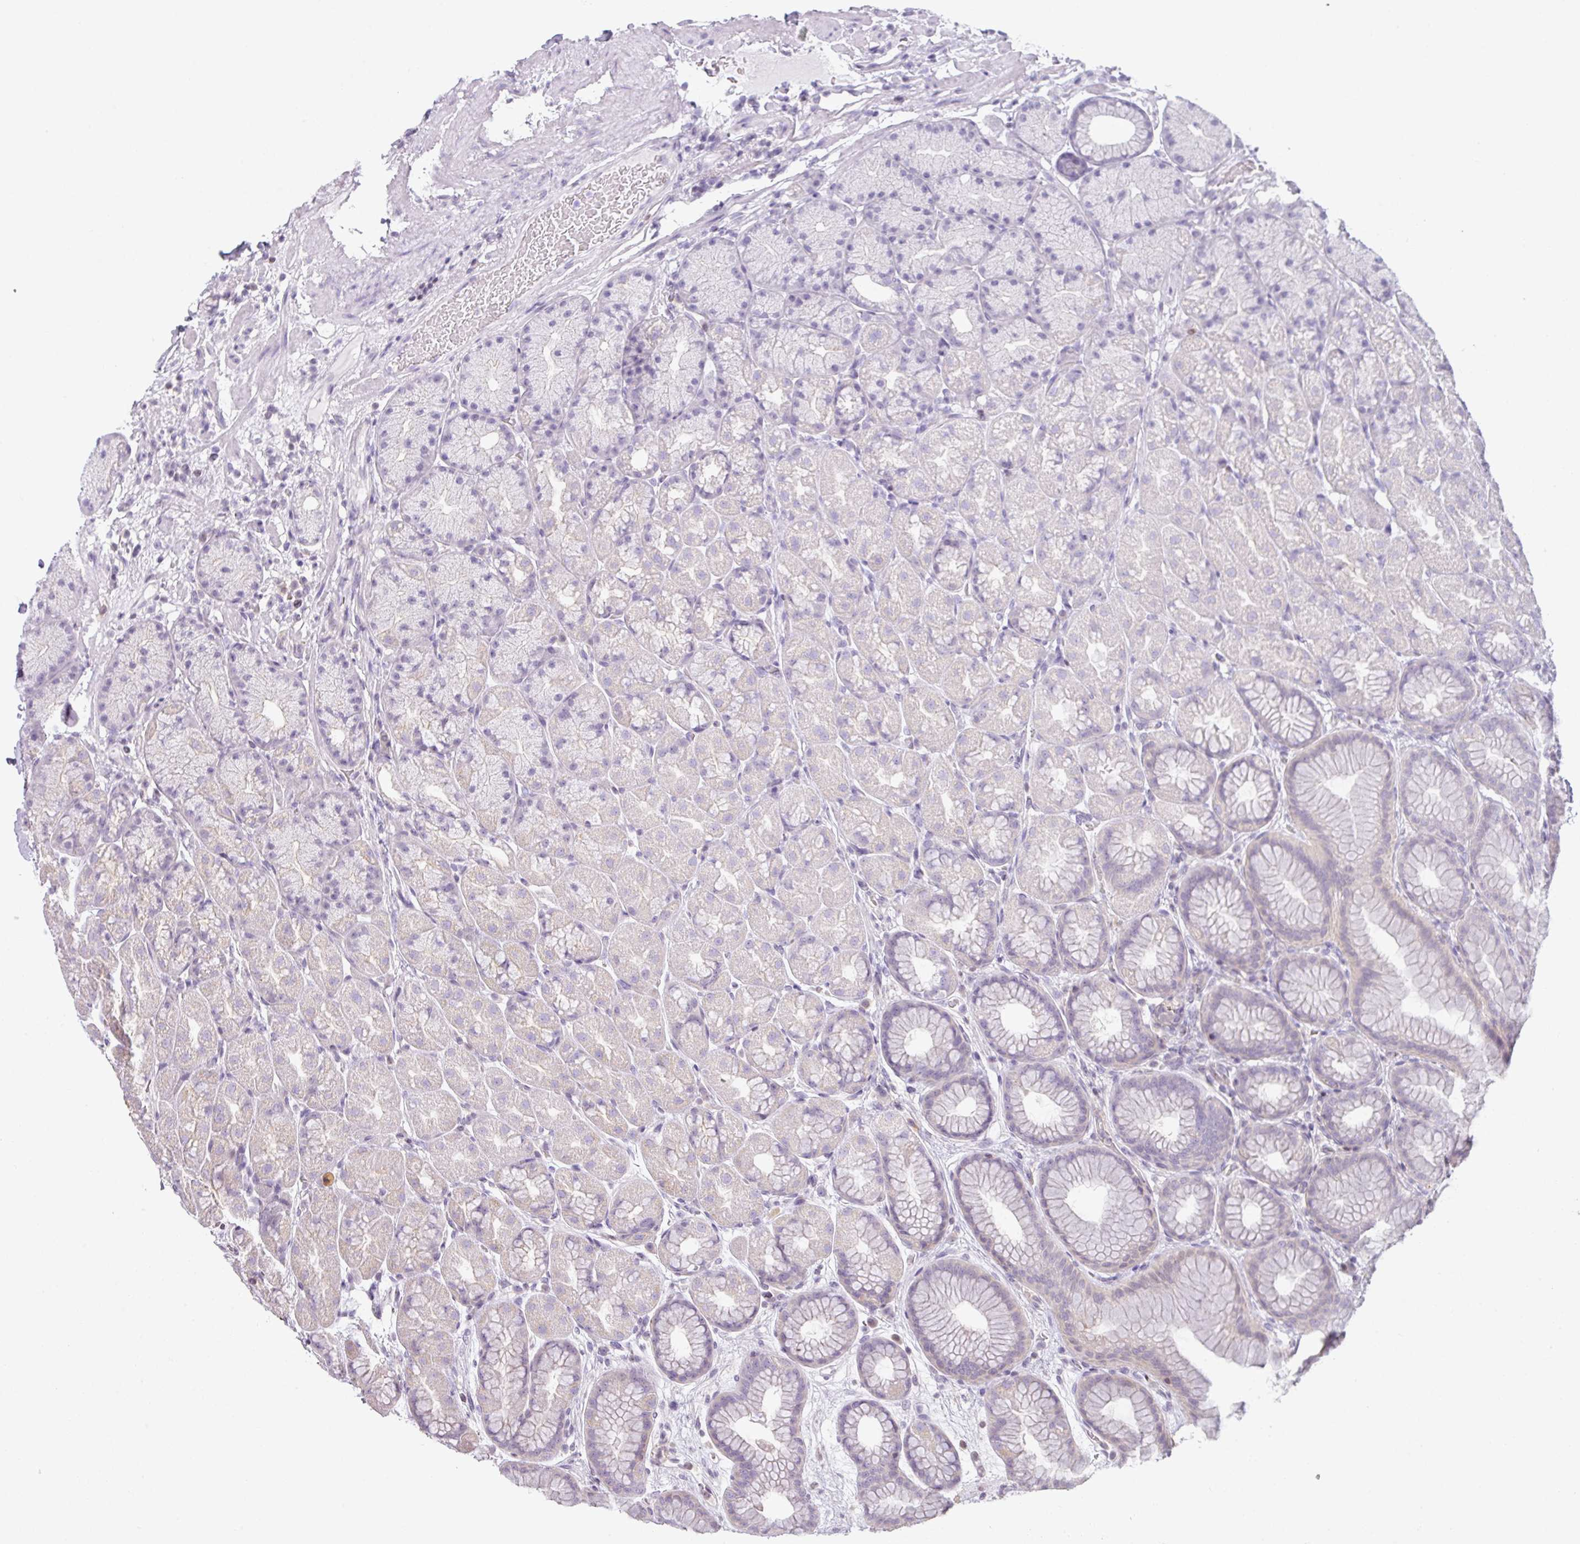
{"staining": {"intensity": "weak", "quantity": "<25%", "location": "cytoplasmic/membranous"}, "tissue": "stomach", "cell_type": "Glandular cells", "image_type": "normal", "snomed": [{"axis": "morphology", "description": "Normal tissue, NOS"}, {"axis": "topography", "description": "Stomach, lower"}], "caption": "Immunohistochemistry (IHC) histopathology image of benign stomach stained for a protein (brown), which exhibits no positivity in glandular cells.", "gene": "STAT5A", "patient": {"sex": "male", "age": 67}}